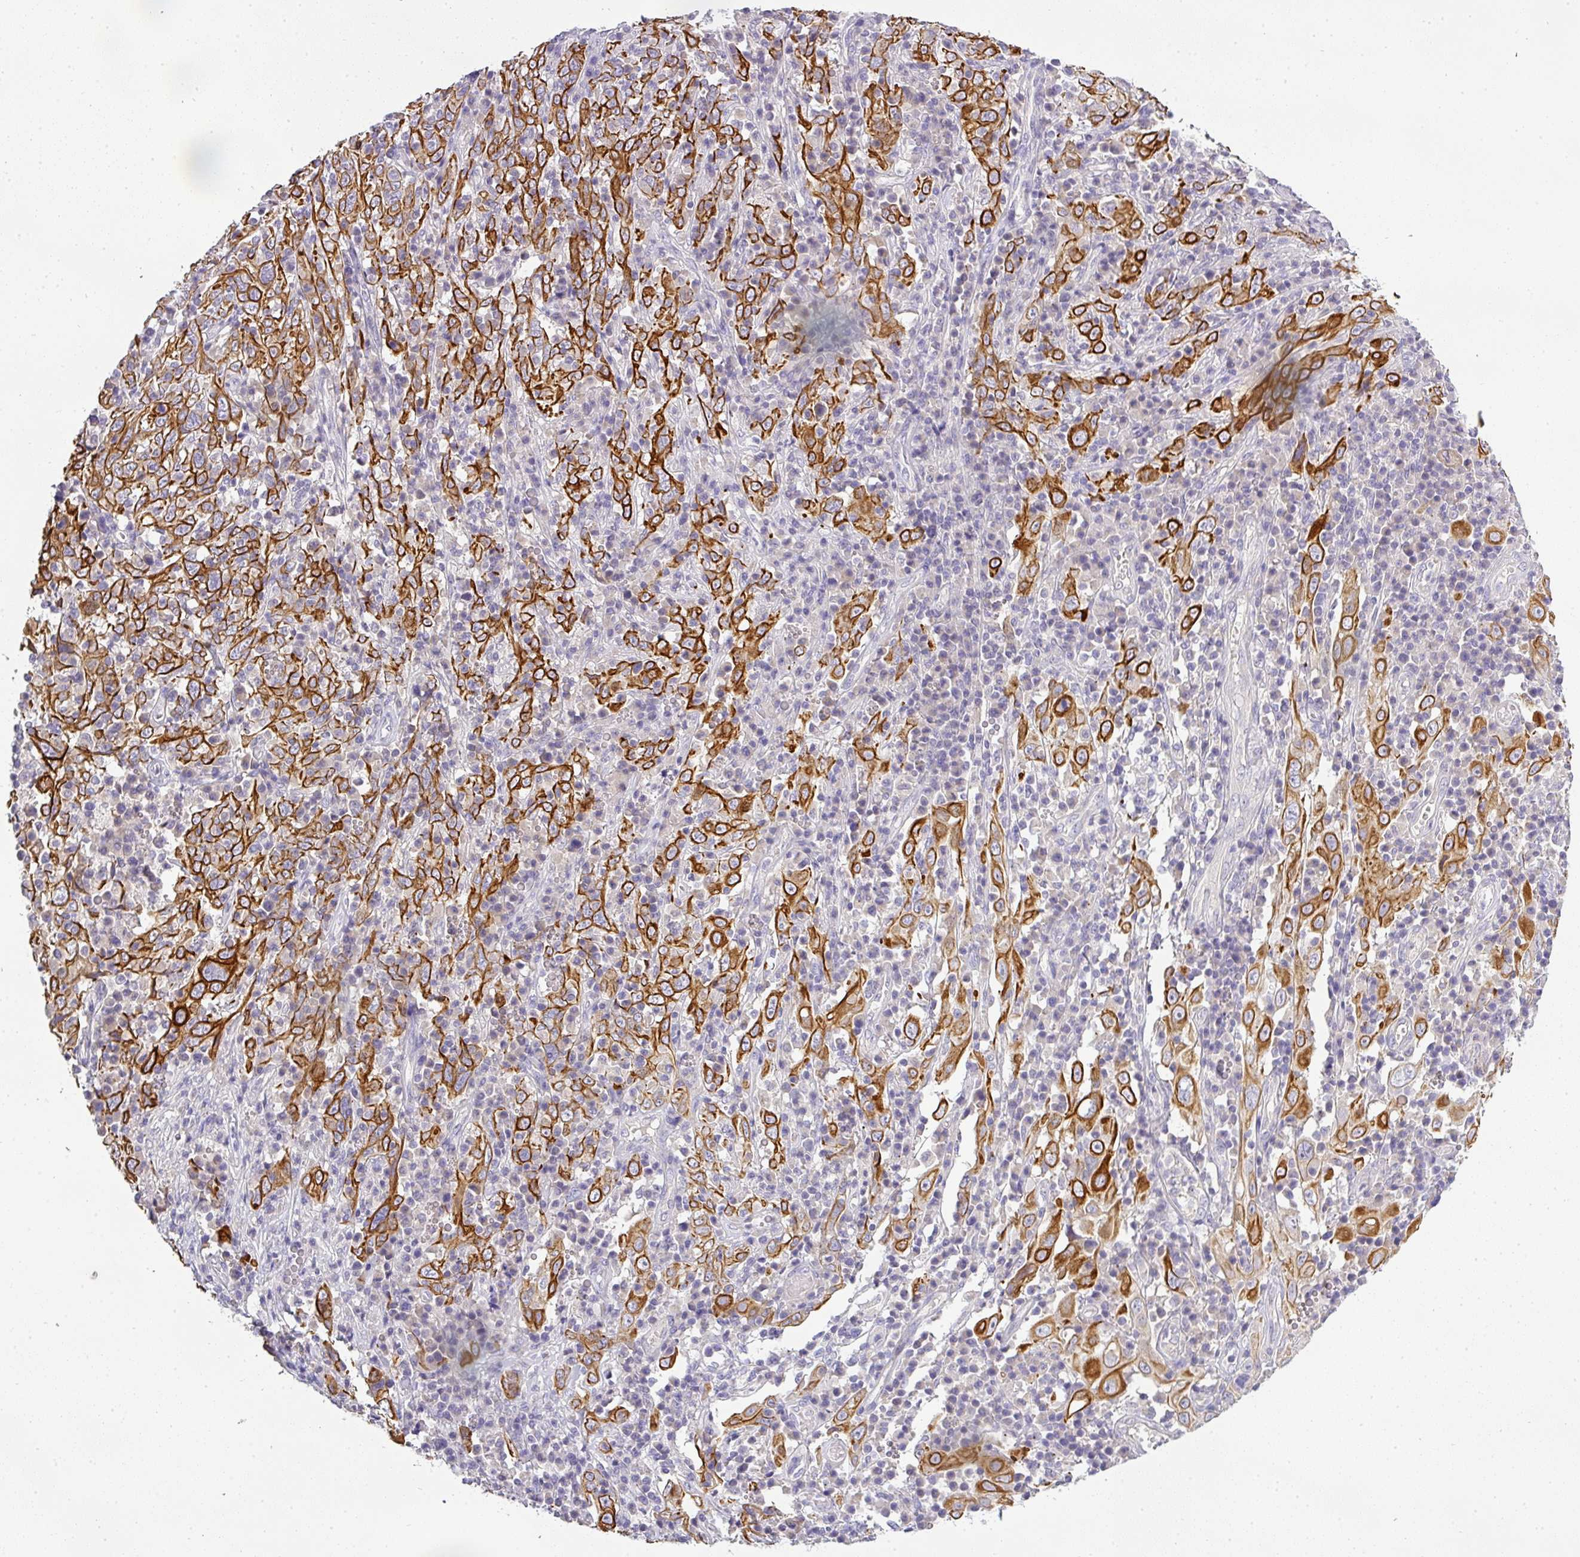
{"staining": {"intensity": "strong", "quantity": ">75%", "location": "cytoplasmic/membranous"}, "tissue": "cervical cancer", "cell_type": "Tumor cells", "image_type": "cancer", "snomed": [{"axis": "morphology", "description": "Squamous cell carcinoma, NOS"}, {"axis": "topography", "description": "Cervix"}], "caption": "Strong cytoplasmic/membranous protein expression is present in approximately >75% of tumor cells in cervical squamous cell carcinoma.", "gene": "ASXL3", "patient": {"sex": "female", "age": 46}}